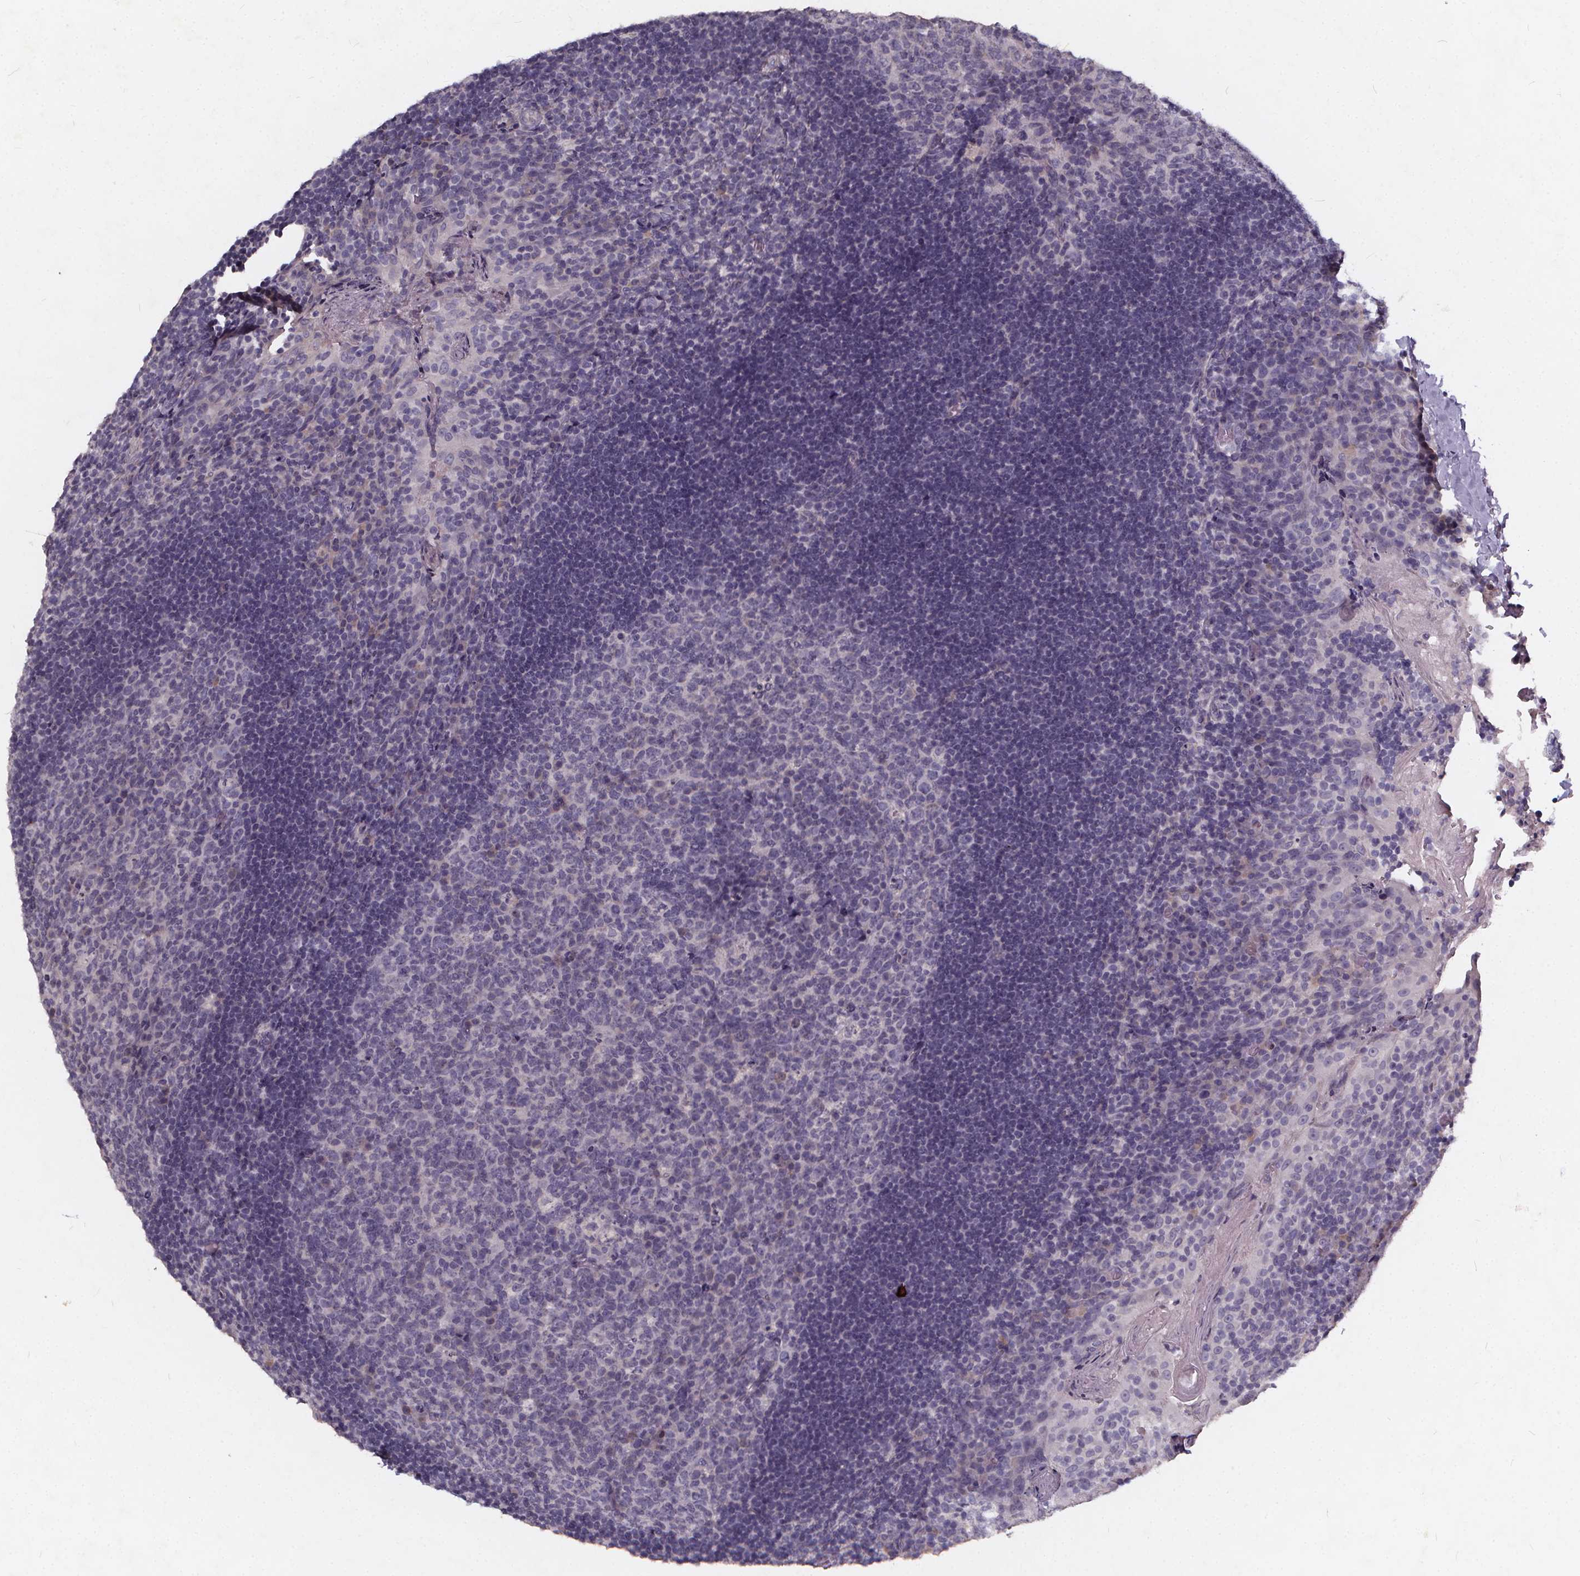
{"staining": {"intensity": "negative", "quantity": "none", "location": "none"}, "tissue": "tonsil", "cell_type": "Germinal center cells", "image_type": "normal", "snomed": [{"axis": "morphology", "description": "Normal tissue, NOS"}, {"axis": "topography", "description": "Tonsil"}], "caption": "IHC histopathology image of unremarkable tonsil stained for a protein (brown), which demonstrates no expression in germinal center cells.", "gene": "TSPAN14", "patient": {"sex": "male", "age": 17}}